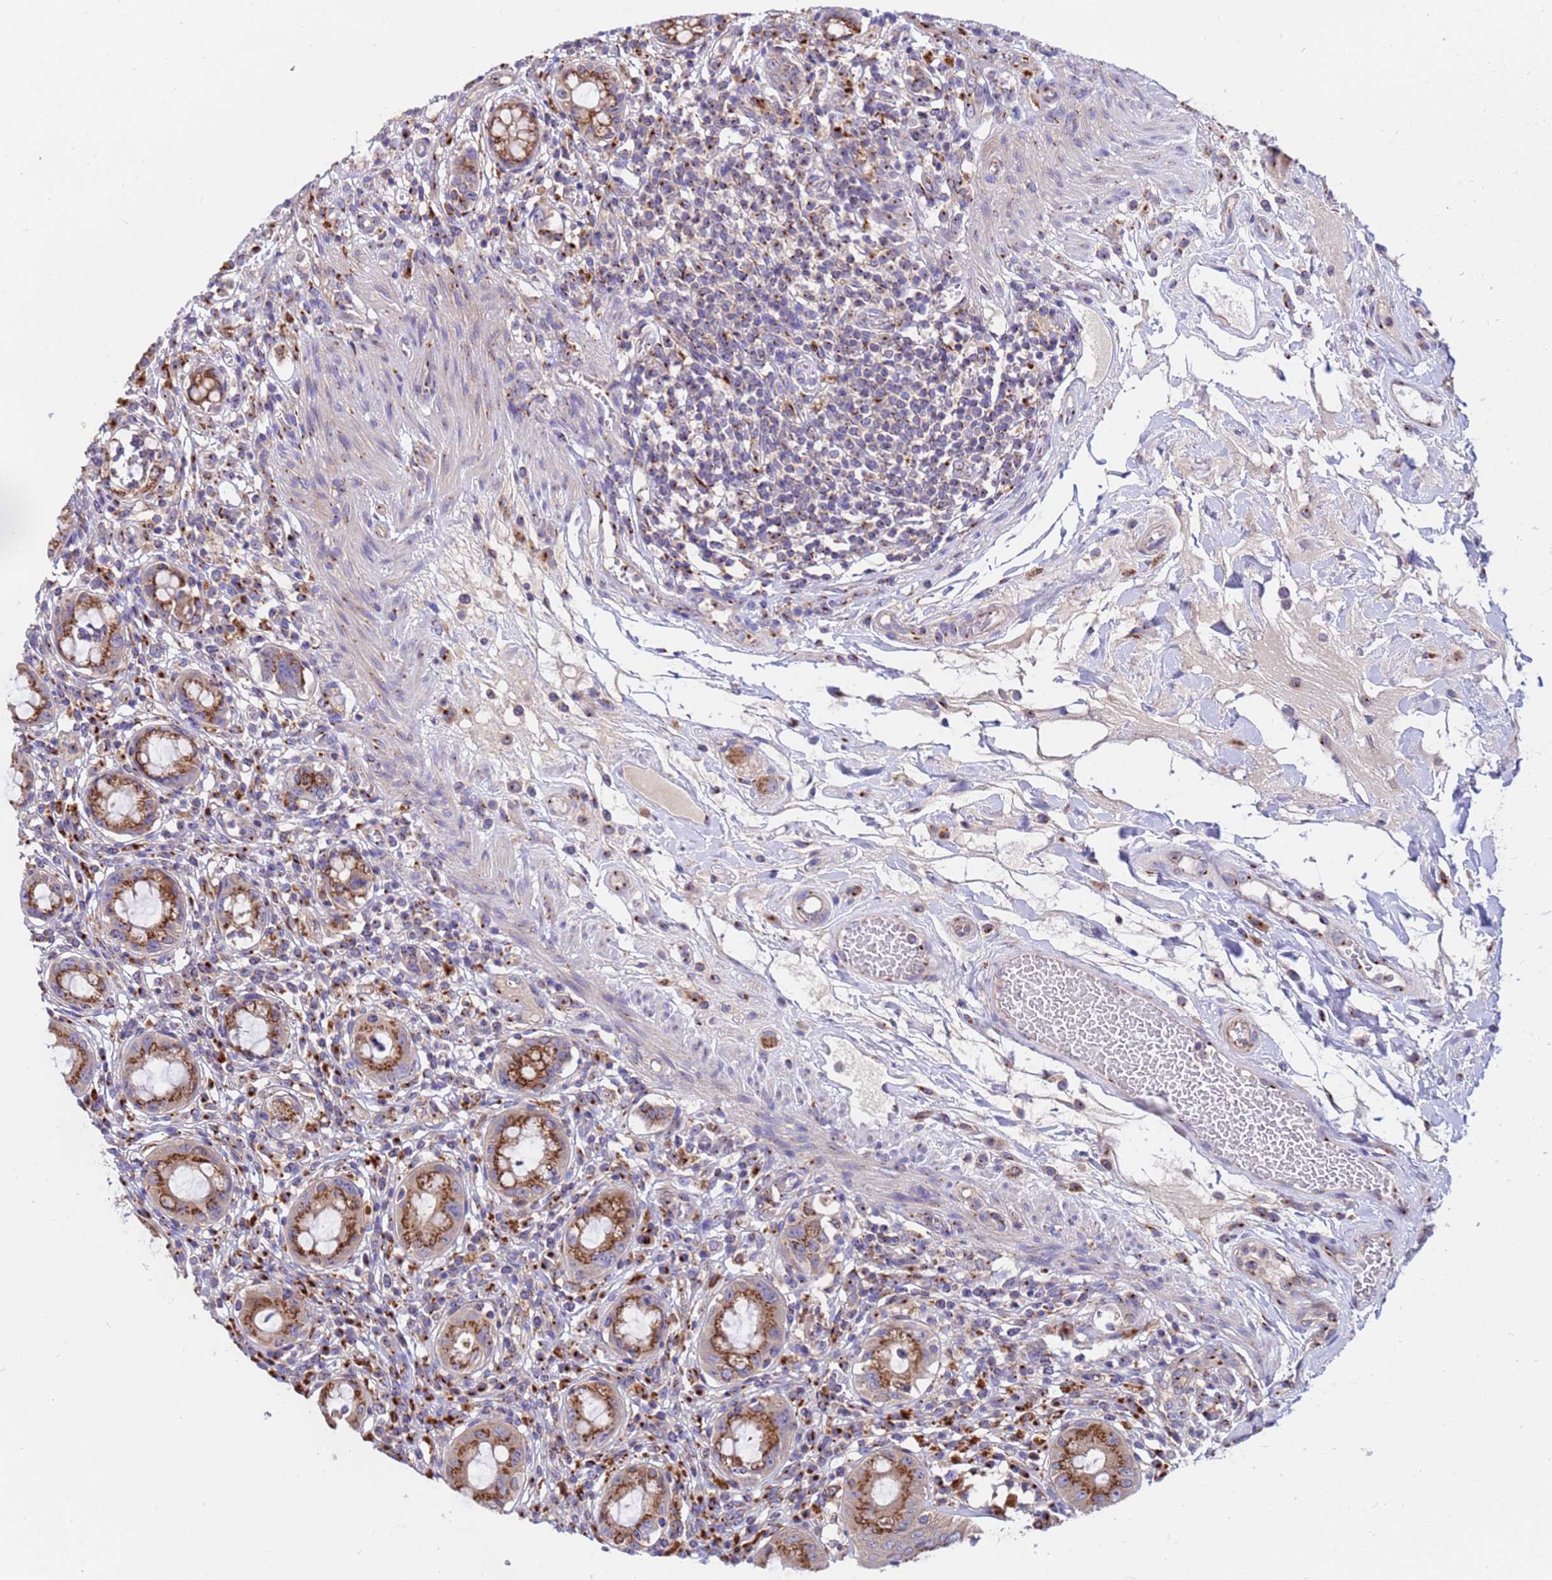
{"staining": {"intensity": "strong", "quantity": ">75%", "location": "cytoplasmic/membranous"}, "tissue": "rectum", "cell_type": "Glandular cells", "image_type": "normal", "snomed": [{"axis": "morphology", "description": "Normal tissue, NOS"}, {"axis": "topography", "description": "Rectum"}], "caption": "Unremarkable rectum shows strong cytoplasmic/membranous expression in about >75% of glandular cells, visualized by immunohistochemistry.", "gene": "HPS3", "patient": {"sex": "female", "age": 57}}